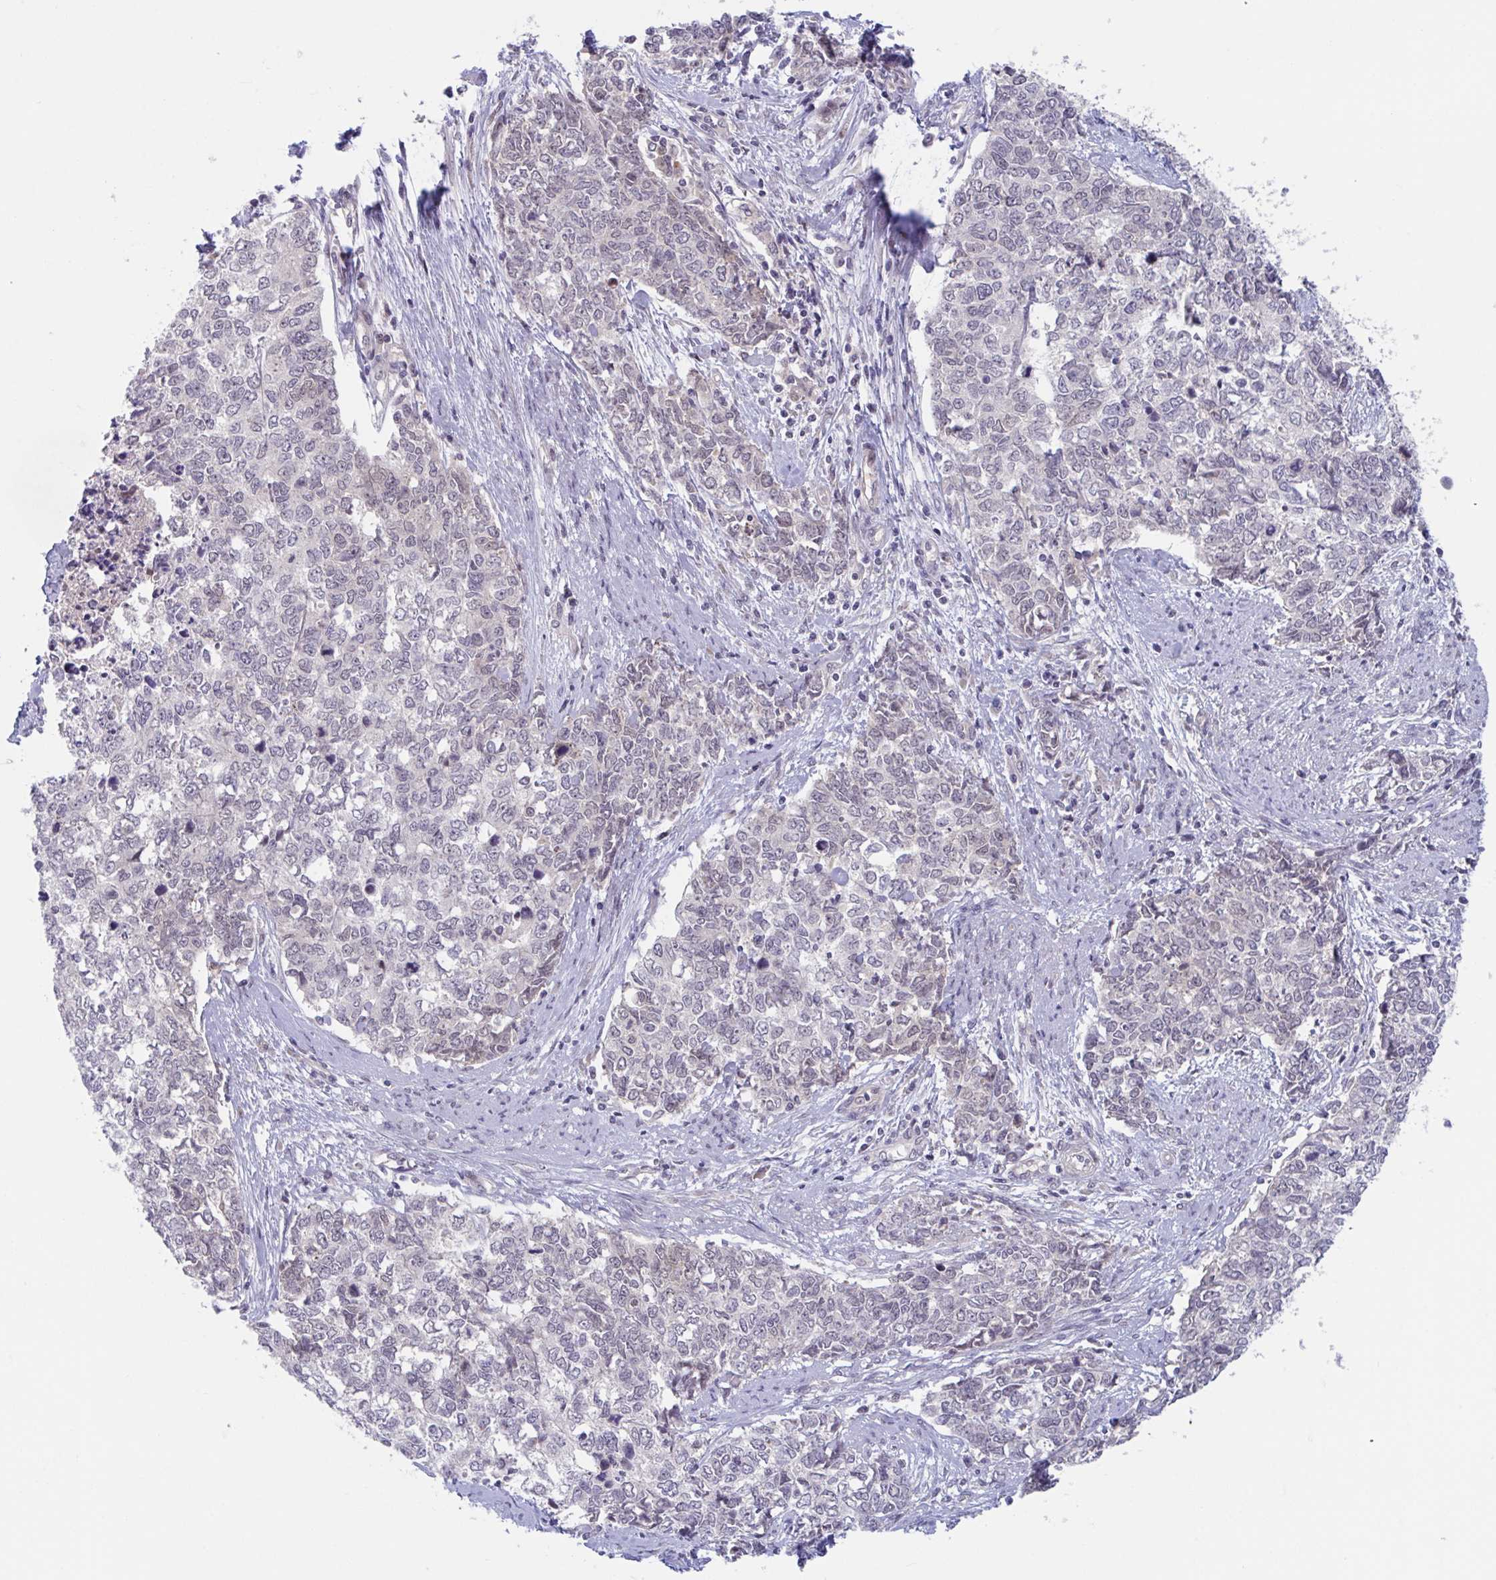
{"staining": {"intensity": "weak", "quantity": "<25%", "location": "nuclear"}, "tissue": "cervical cancer", "cell_type": "Tumor cells", "image_type": "cancer", "snomed": [{"axis": "morphology", "description": "Adenocarcinoma, NOS"}, {"axis": "topography", "description": "Cervix"}], "caption": "An immunohistochemistry micrograph of cervical cancer (adenocarcinoma) is shown. There is no staining in tumor cells of cervical cancer (adenocarcinoma).", "gene": "RIOK1", "patient": {"sex": "female", "age": 63}}